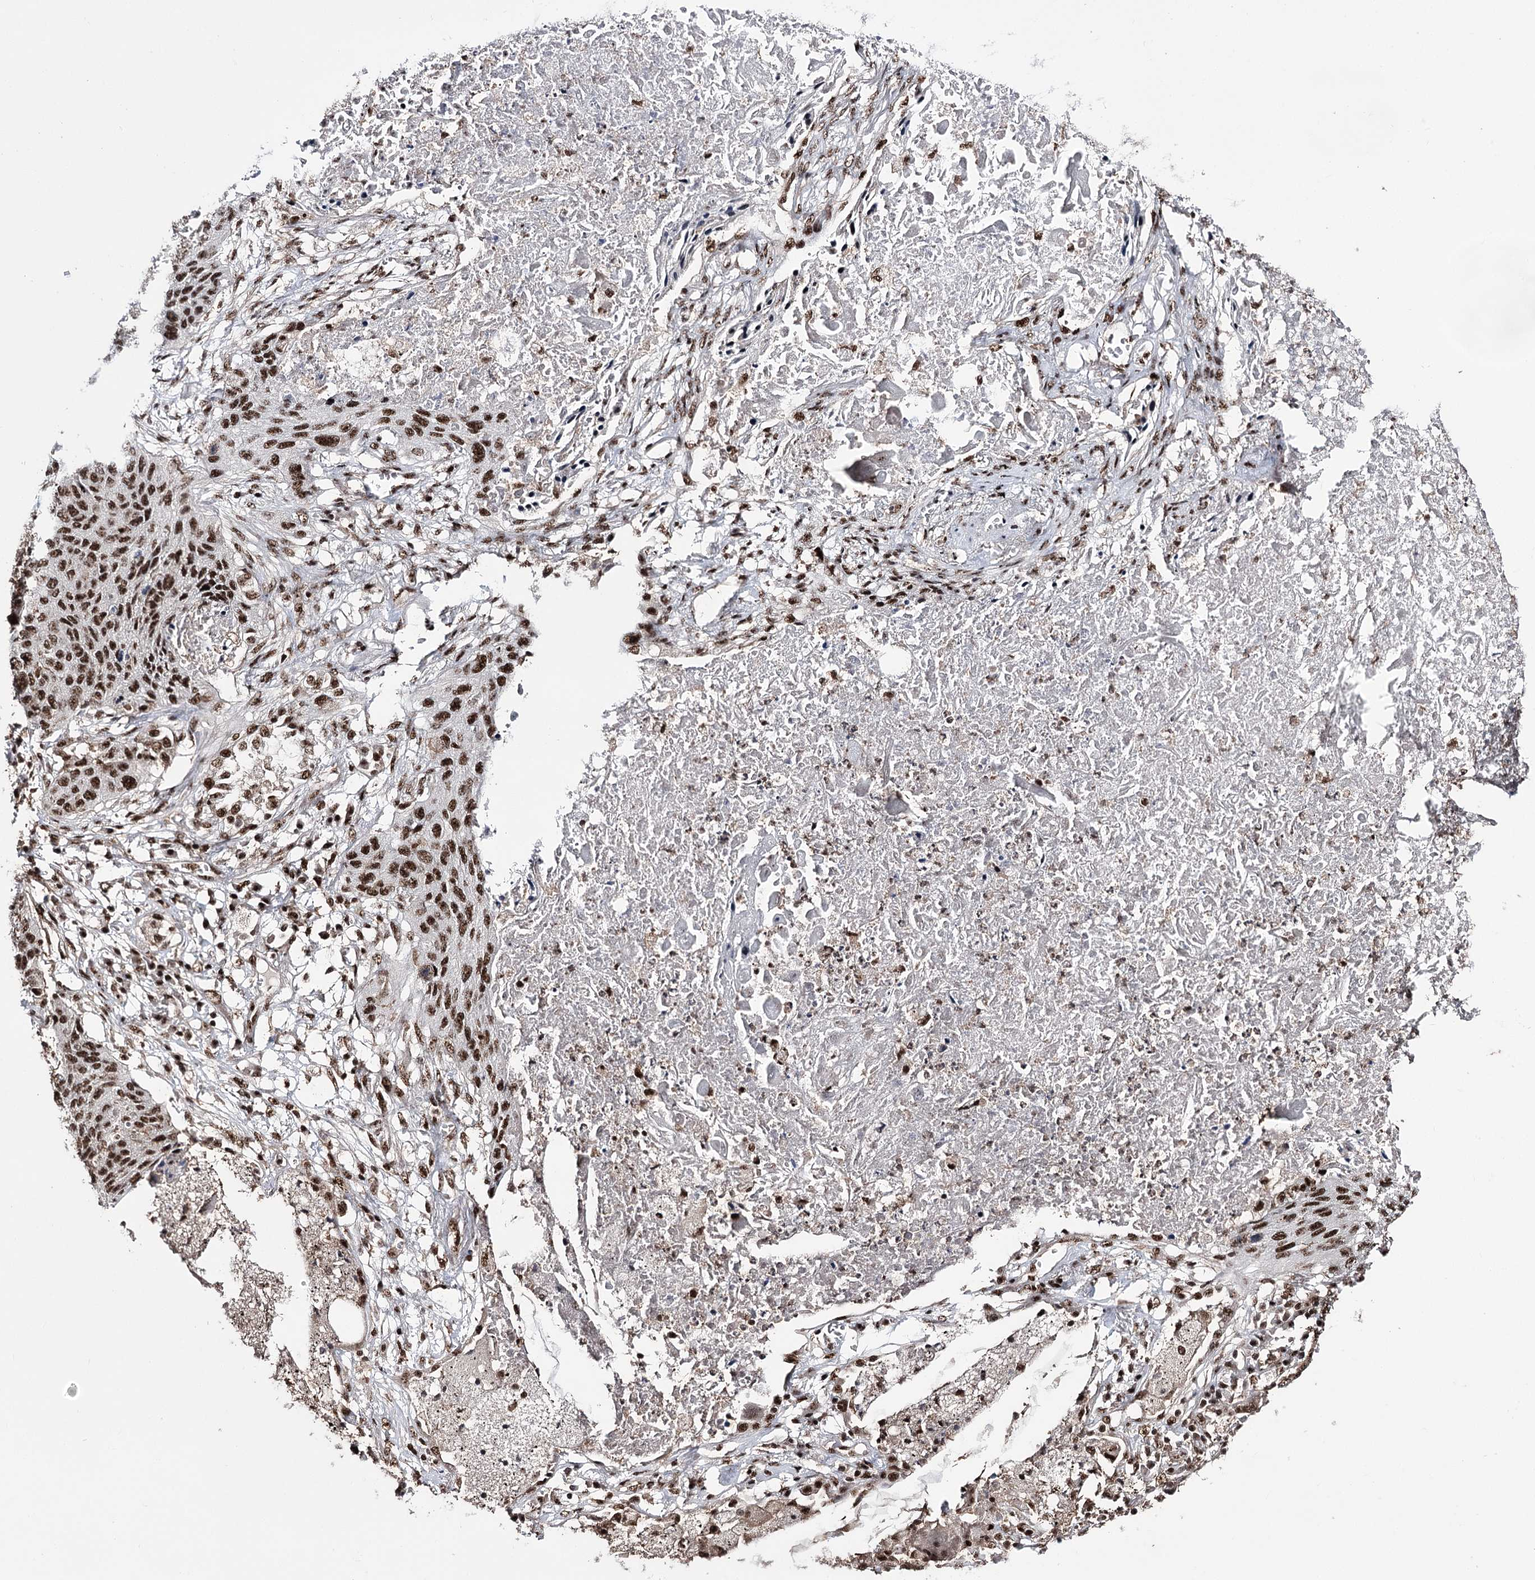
{"staining": {"intensity": "strong", "quantity": ">75%", "location": "nuclear"}, "tissue": "lung cancer", "cell_type": "Tumor cells", "image_type": "cancer", "snomed": [{"axis": "morphology", "description": "Squamous cell carcinoma, NOS"}, {"axis": "topography", "description": "Lung"}], "caption": "Immunohistochemical staining of lung cancer (squamous cell carcinoma) exhibits high levels of strong nuclear protein staining in approximately >75% of tumor cells.", "gene": "PRPF40A", "patient": {"sex": "female", "age": 63}}